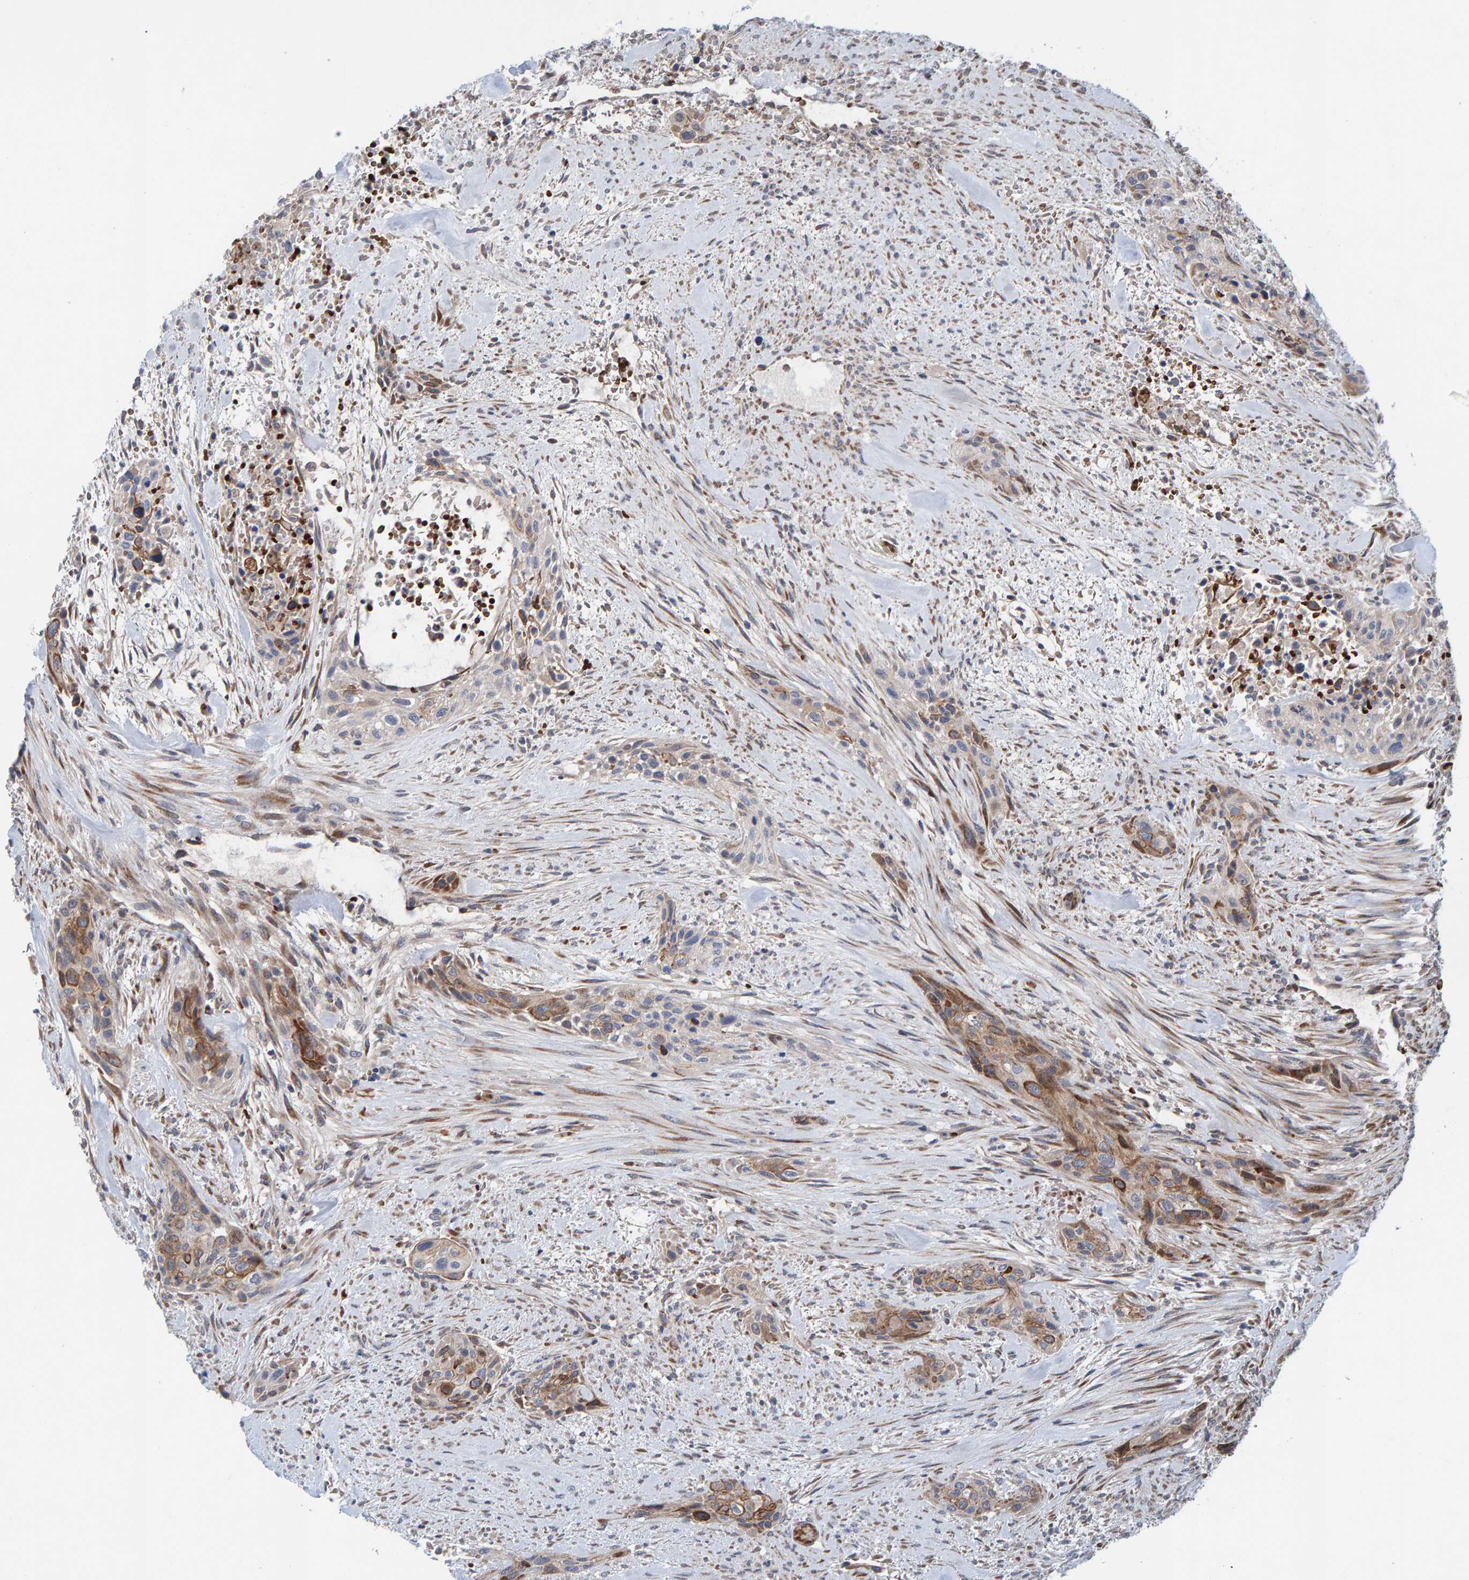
{"staining": {"intensity": "moderate", "quantity": "<25%", "location": "cytoplasmic/membranous"}, "tissue": "urothelial cancer", "cell_type": "Tumor cells", "image_type": "cancer", "snomed": [{"axis": "morphology", "description": "Urothelial carcinoma, High grade"}, {"axis": "topography", "description": "Urinary bladder"}], "caption": "Immunohistochemical staining of urothelial carcinoma (high-grade) exhibits low levels of moderate cytoplasmic/membranous protein staining in approximately <25% of tumor cells.", "gene": "MFSD6L", "patient": {"sex": "male", "age": 35}}